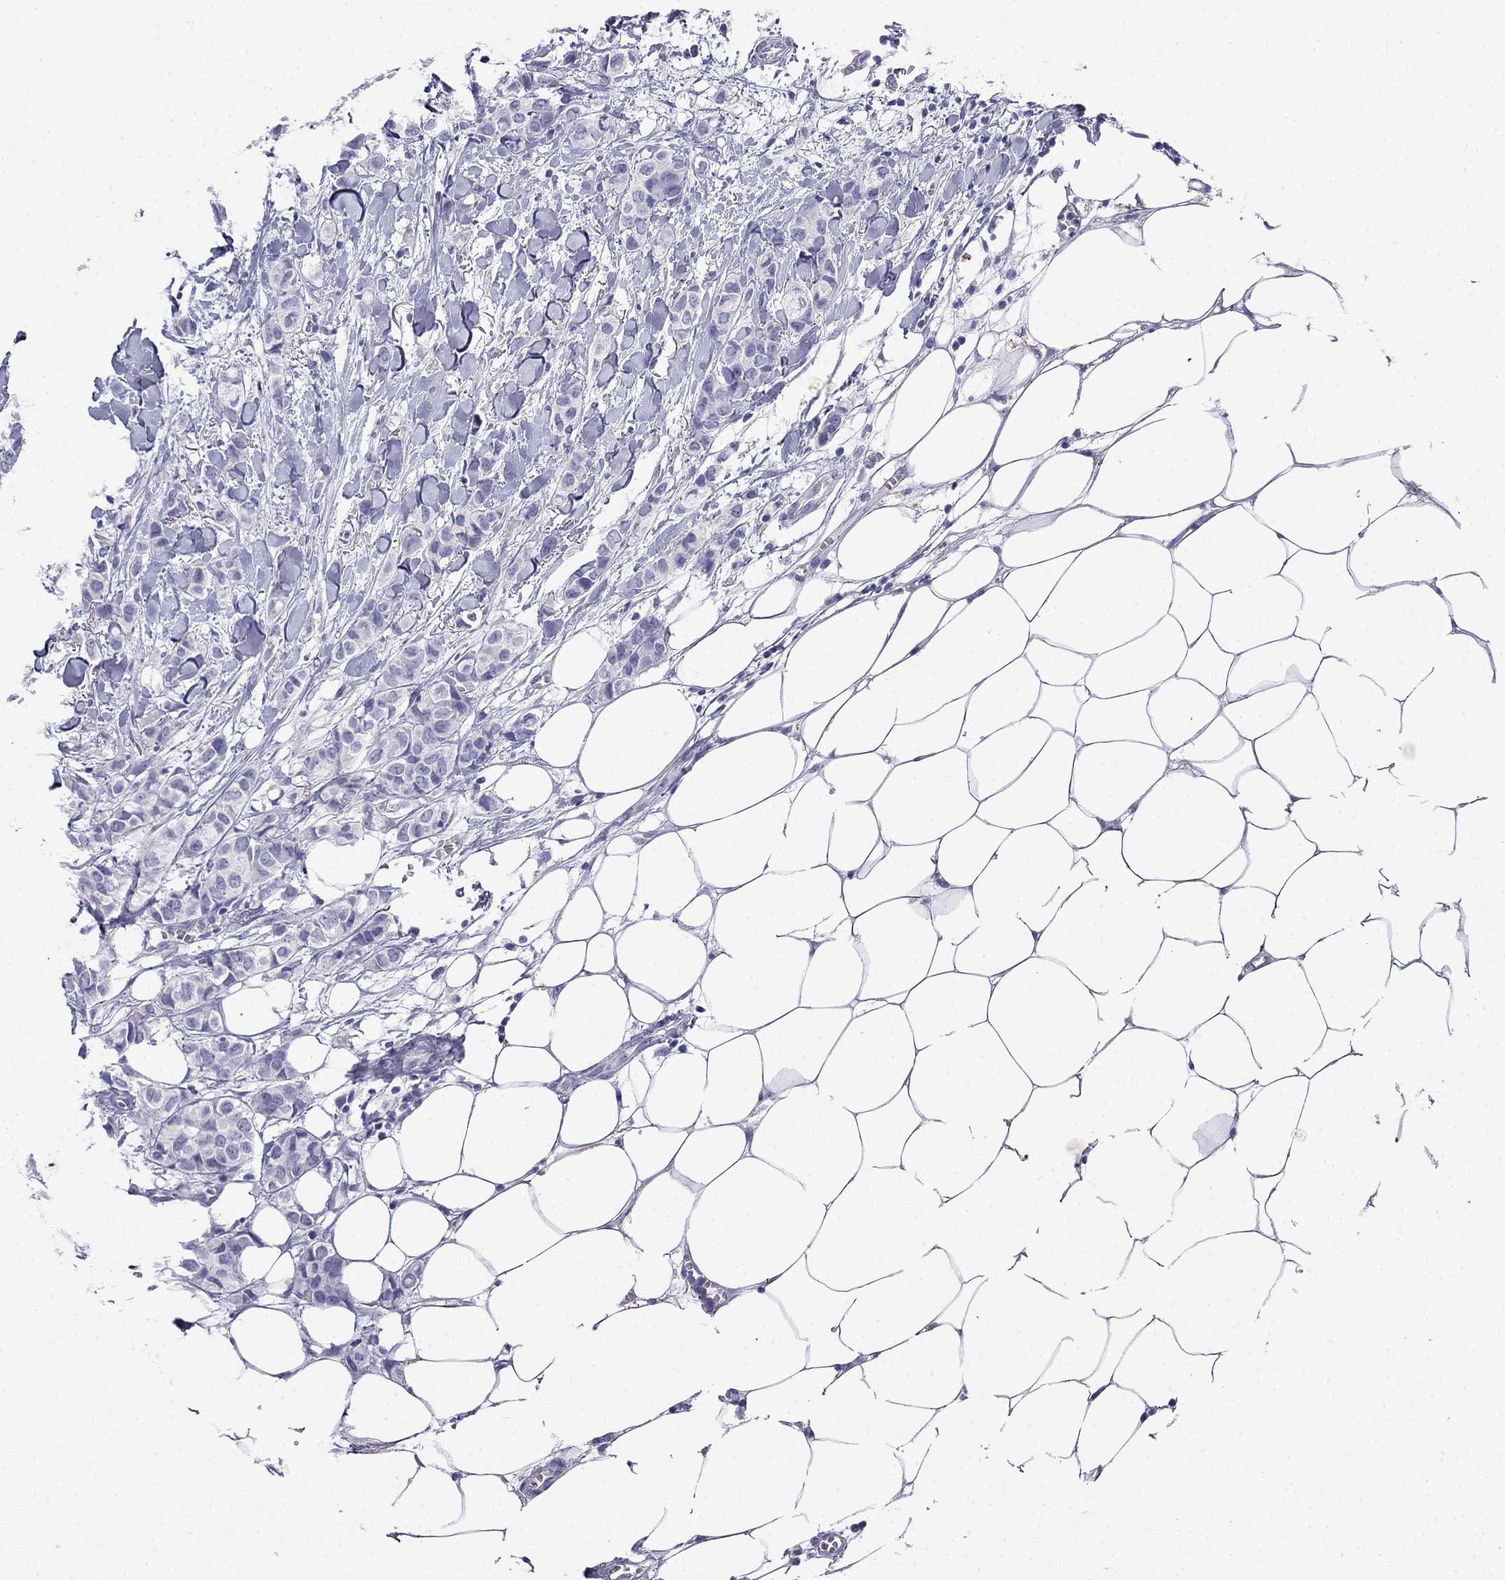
{"staining": {"intensity": "negative", "quantity": "none", "location": "none"}, "tissue": "breast cancer", "cell_type": "Tumor cells", "image_type": "cancer", "snomed": [{"axis": "morphology", "description": "Duct carcinoma"}, {"axis": "topography", "description": "Breast"}], "caption": "Tumor cells are negative for brown protein staining in invasive ductal carcinoma (breast). (Stains: DAB (3,3'-diaminobenzidine) immunohistochemistry (IHC) with hematoxylin counter stain, Microscopy: brightfield microscopy at high magnification).", "gene": "MYO15A", "patient": {"sex": "female", "age": 85}}